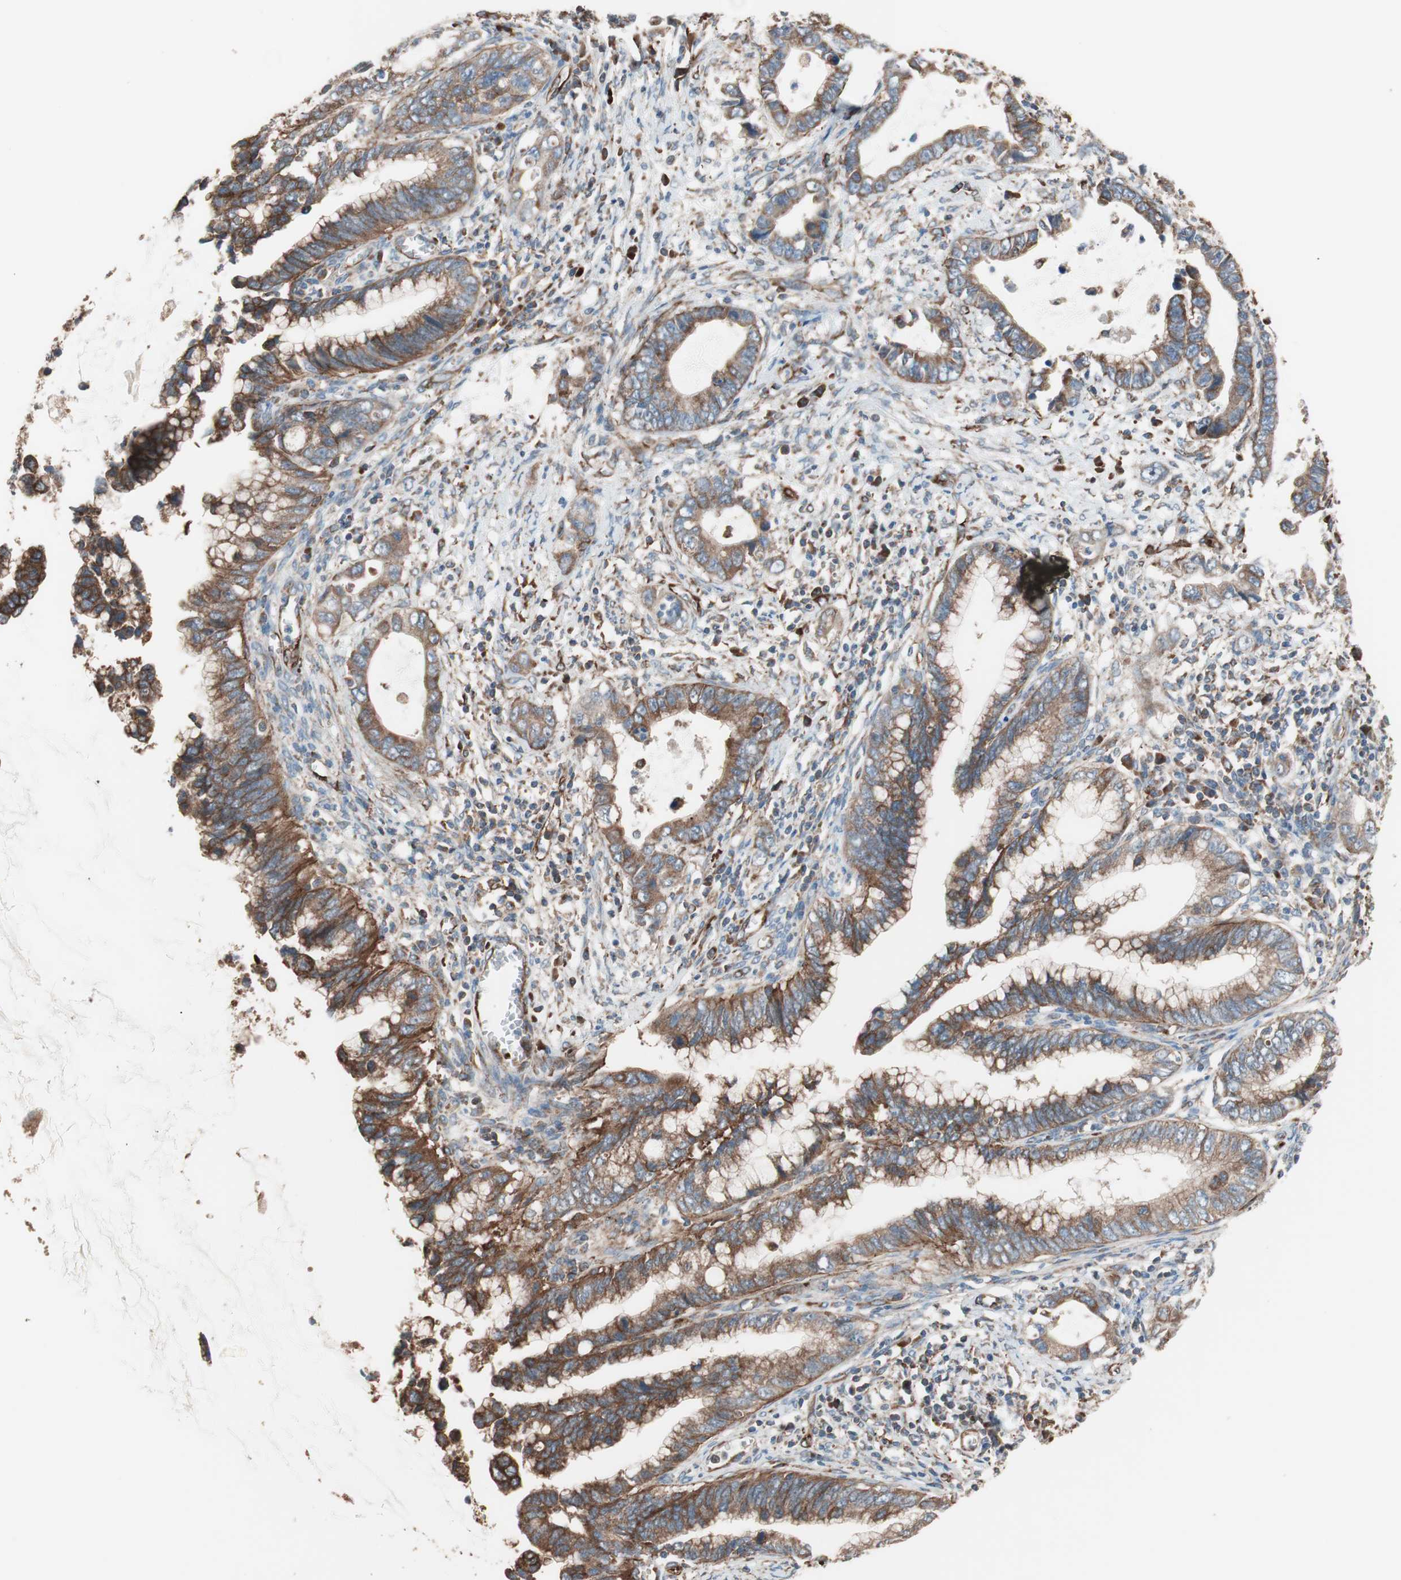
{"staining": {"intensity": "strong", "quantity": ">75%", "location": "cytoplasmic/membranous"}, "tissue": "cervical cancer", "cell_type": "Tumor cells", "image_type": "cancer", "snomed": [{"axis": "morphology", "description": "Adenocarcinoma, NOS"}, {"axis": "topography", "description": "Cervix"}], "caption": "Protein analysis of cervical adenocarcinoma tissue exhibits strong cytoplasmic/membranous staining in approximately >75% of tumor cells. The protein is stained brown, and the nuclei are stained in blue (DAB (3,3'-diaminobenzidine) IHC with brightfield microscopy, high magnification).", "gene": "GPSM2", "patient": {"sex": "female", "age": 44}}